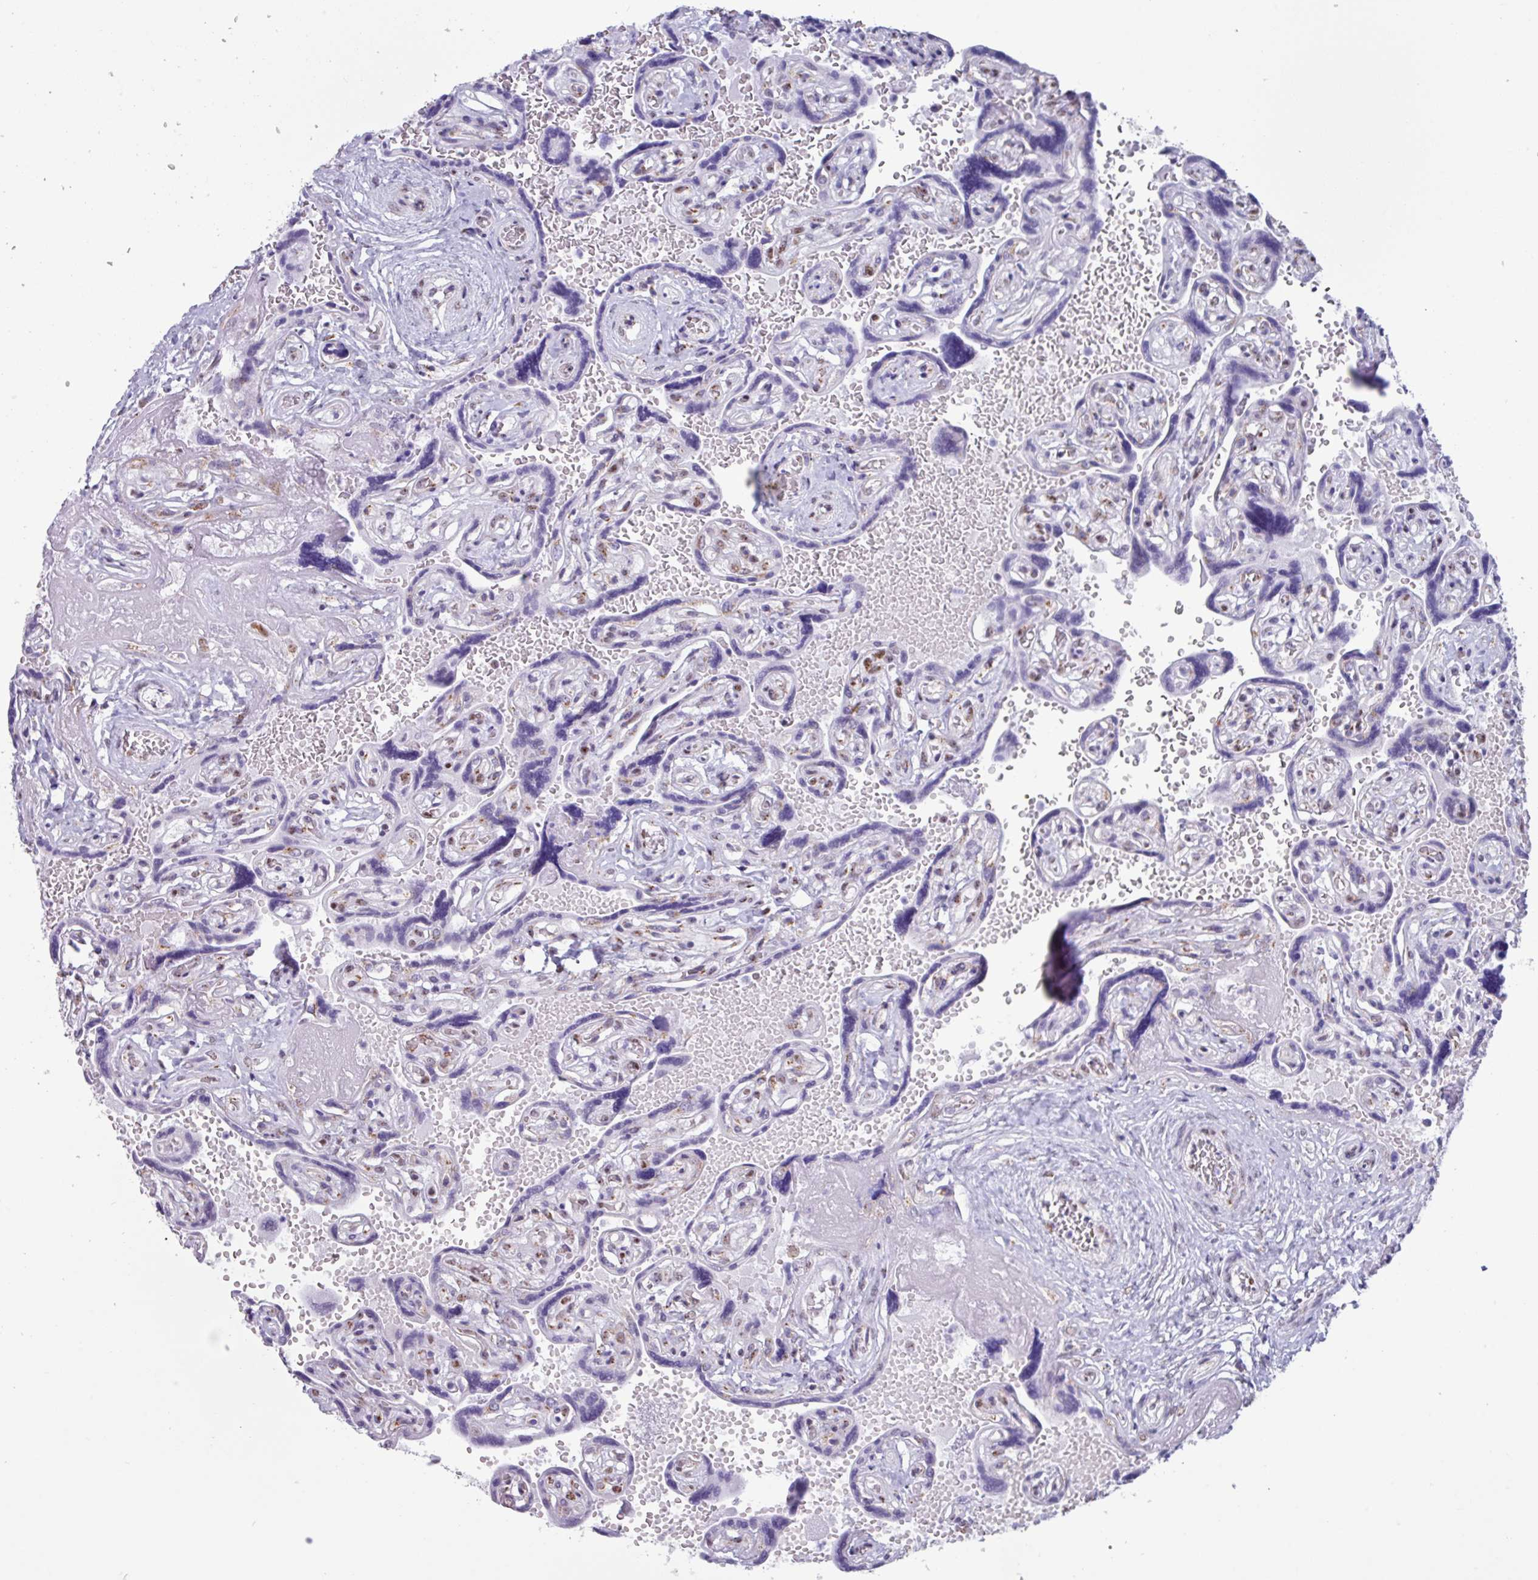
{"staining": {"intensity": "negative", "quantity": "none", "location": "none"}, "tissue": "placenta", "cell_type": "Trophoblastic cells", "image_type": "normal", "snomed": [{"axis": "morphology", "description": "Normal tissue, NOS"}, {"axis": "topography", "description": "Placenta"}], "caption": "High power microscopy histopathology image of an immunohistochemistry (IHC) photomicrograph of unremarkable placenta, revealing no significant expression in trophoblastic cells. Nuclei are stained in blue.", "gene": "PUF60", "patient": {"sex": "female", "age": 32}}